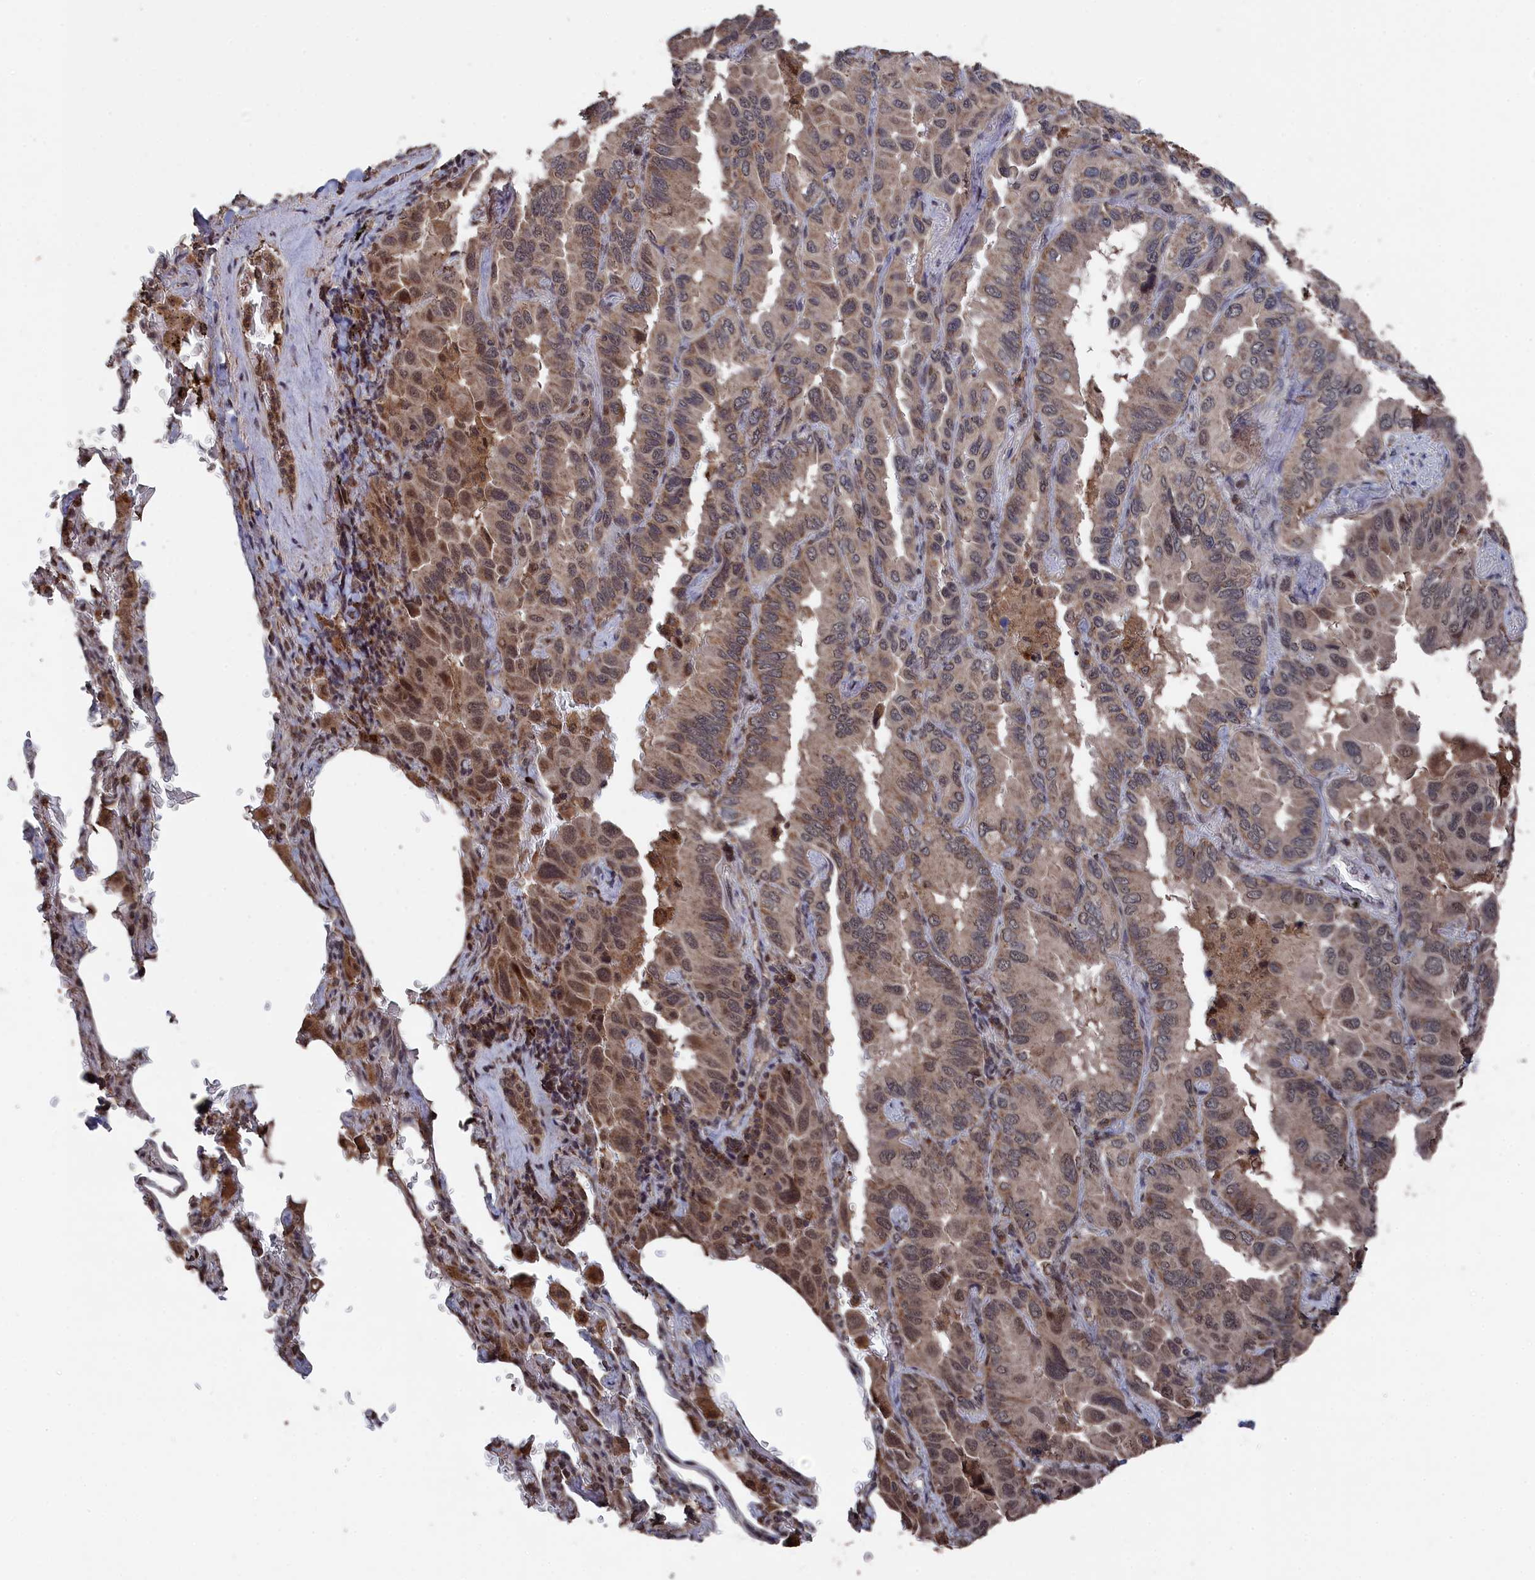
{"staining": {"intensity": "moderate", "quantity": "25%-75%", "location": "nuclear"}, "tissue": "lung cancer", "cell_type": "Tumor cells", "image_type": "cancer", "snomed": [{"axis": "morphology", "description": "Adenocarcinoma, NOS"}, {"axis": "topography", "description": "Lung"}], "caption": "Immunohistochemical staining of human lung cancer displays medium levels of moderate nuclear expression in about 25%-75% of tumor cells.", "gene": "CEACAM21", "patient": {"sex": "male", "age": 64}}